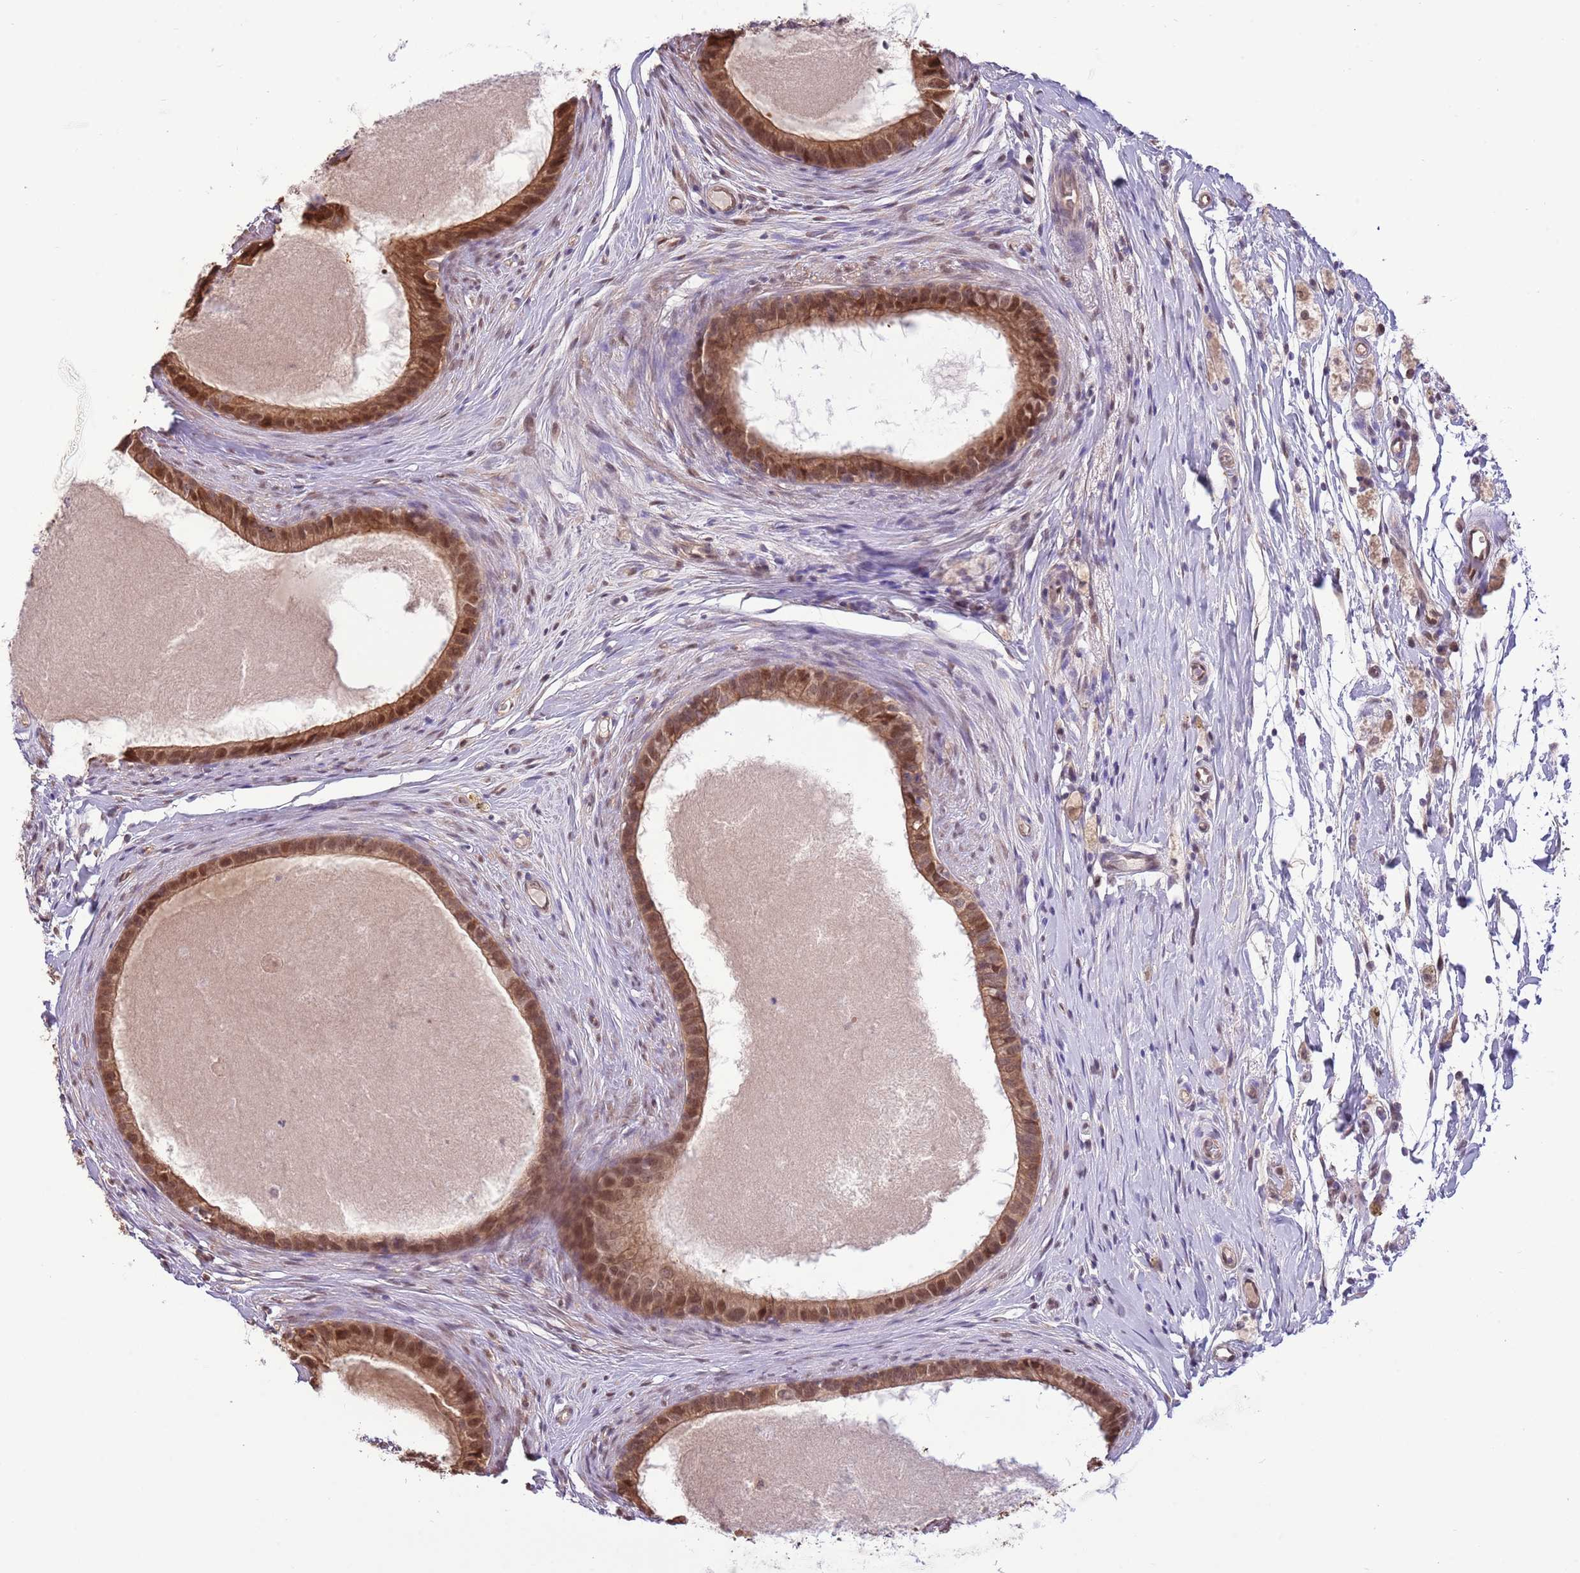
{"staining": {"intensity": "strong", "quantity": ">75%", "location": "cytoplasmic/membranous,nuclear"}, "tissue": "epididymis", "cell_type": "Glandular cells", "image_type": "normal", "snomed": [{"axis": "morphology", "description": "Normal tissue, NOS"}, {"axis": "topography", "description": "Epididymis"}], "caption": "The photomicrograph demonstrates immunohistochemical staining of unremarkable epididymis. There is strong cytoplasmic/membranous,nuclear expression is appreciated in about >75% of glandular cells. Nuclei are stained in blue.", "gene": "NSFL1C", "patient": {"sex": "male", "age": 80}}